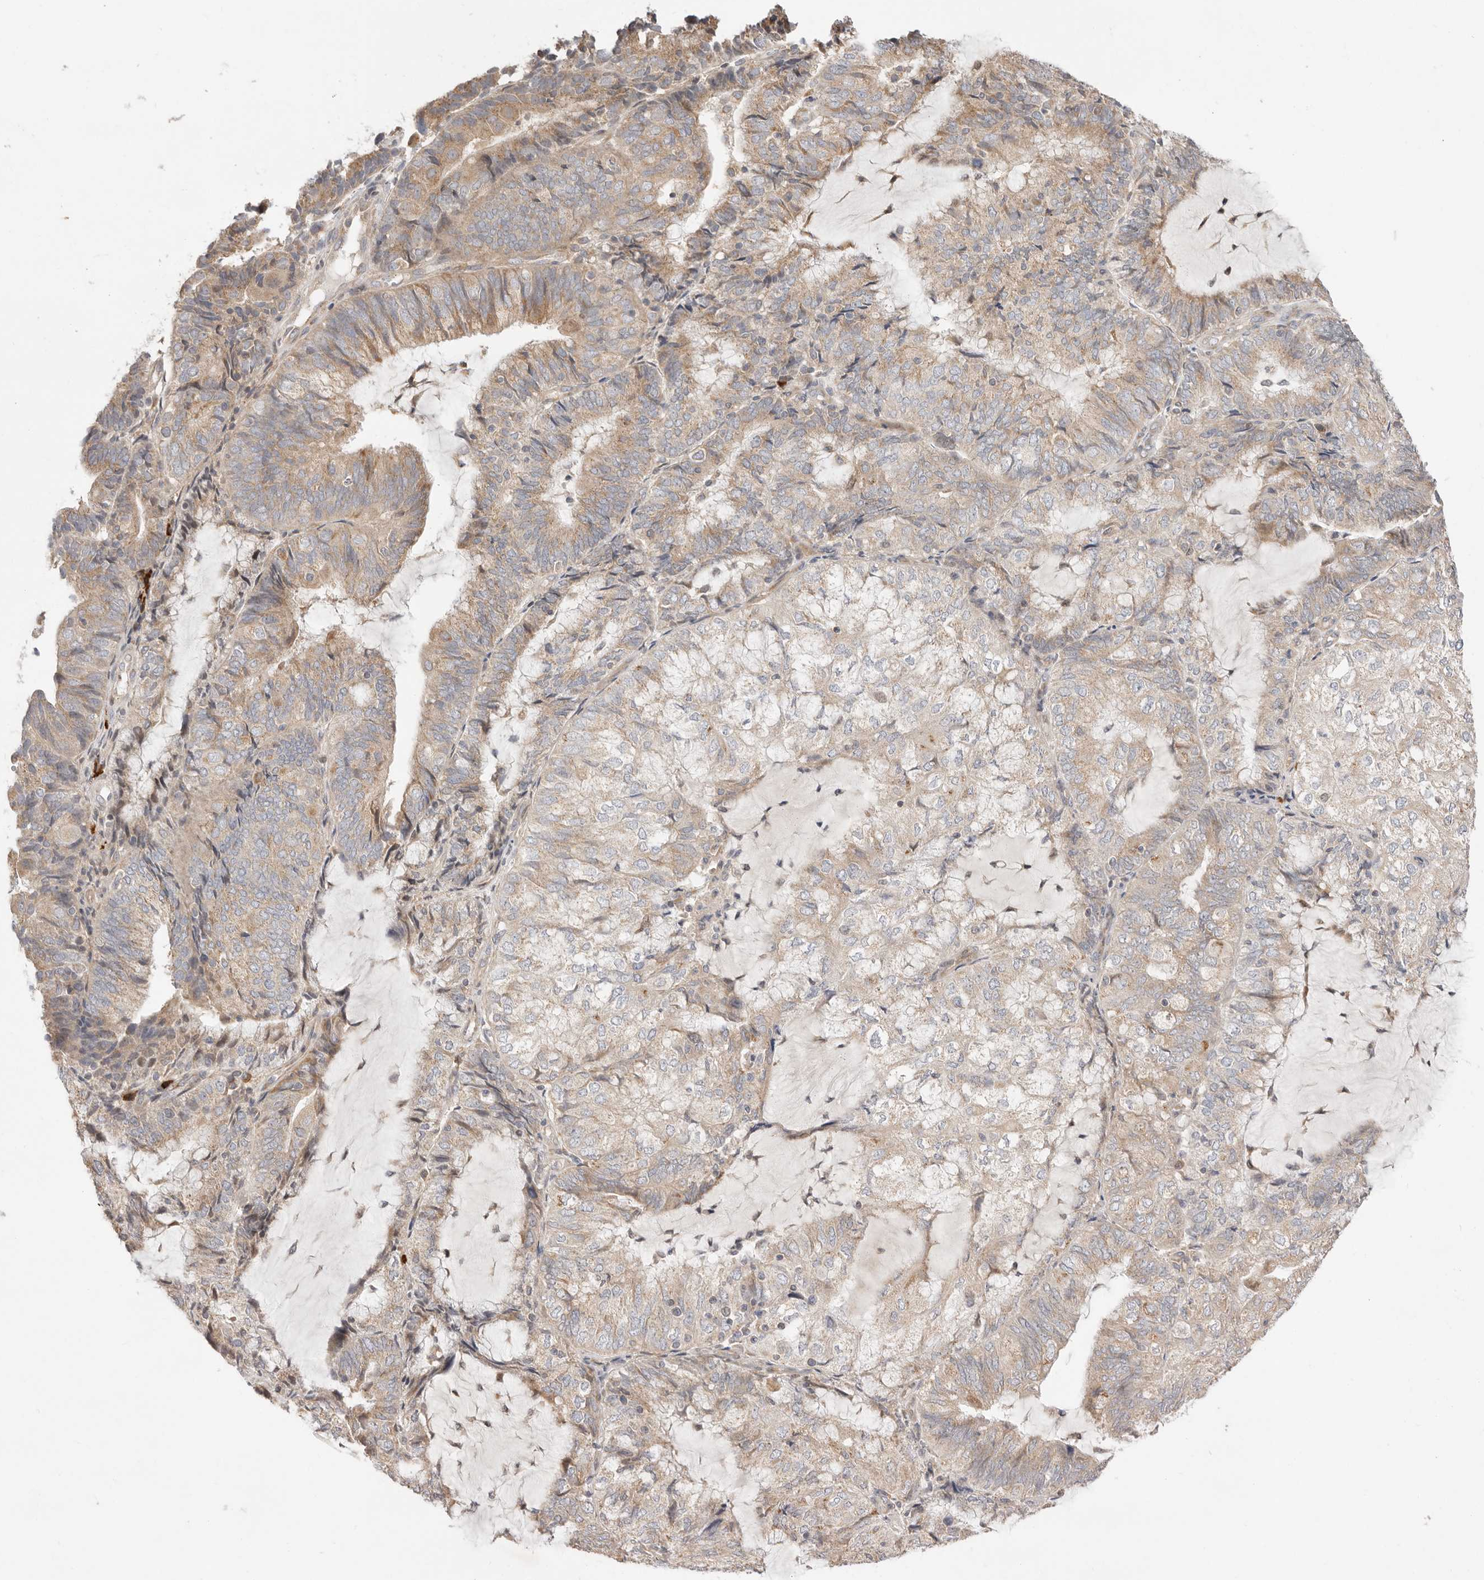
{"staining": {"intensity": "weak", "quantity": ">75%", "location": "cytoplasmic/membranous"}, "tissue": "endometrial cancer", "cell_type": "Tumor cells", "image_type": "cancer", "snomed": [{"axis": "morphology", "description": "Adenocarcinoma, NOS"}, {"axis": "topography", "description": "Endometrium"}], "caption": "Immunohistochemistry histopathology image of endometrial adenocarcinoma stained for a protein (brown), which displays low levels of weak cytoplasmic/membranous positivity in approximately >75% of tumor cells.", "gene": "USH1C", "patient": {"sex": "female", "age": 81}}